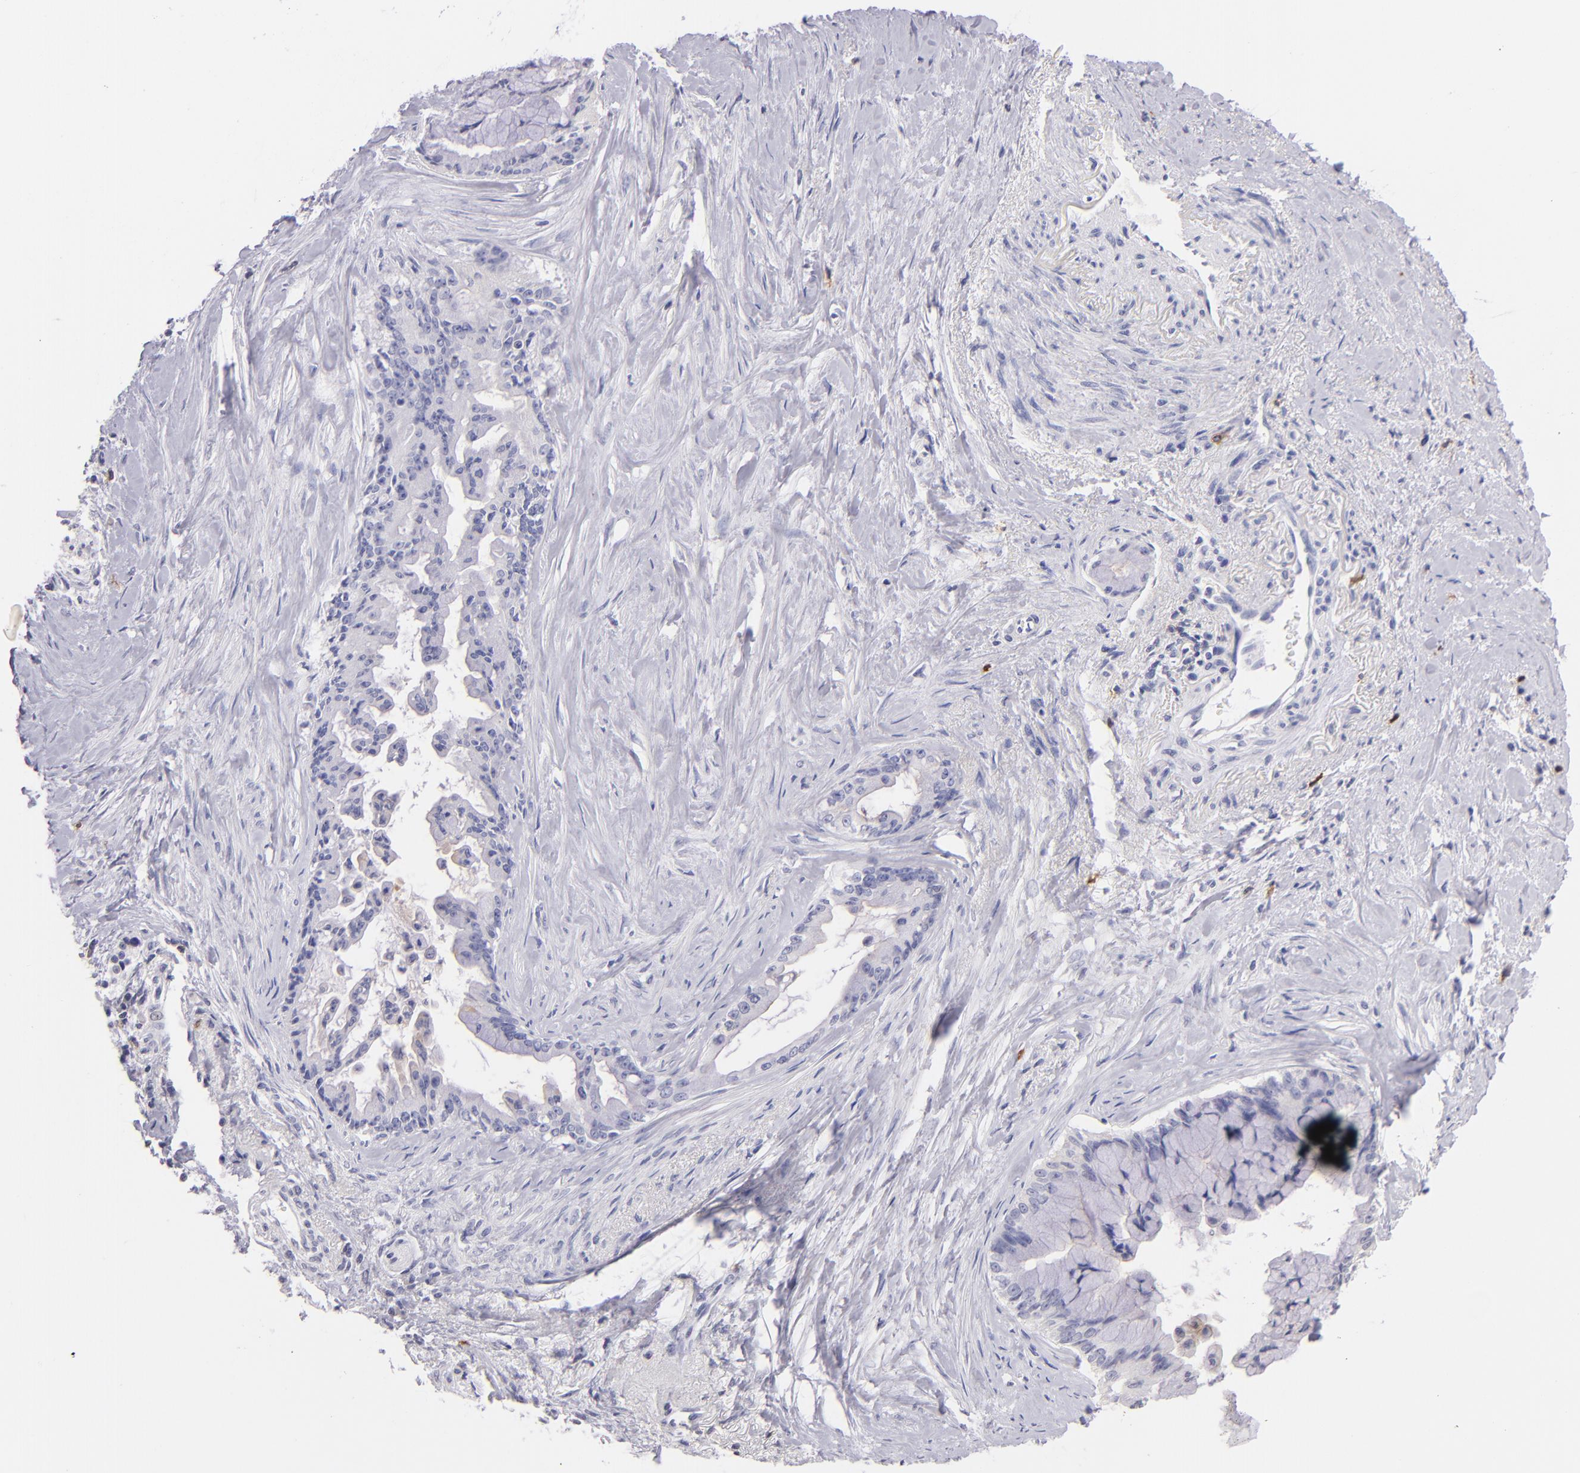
{"staining": {"intensity": "negative", "quantity": "none", "location": "none"}, "tissue": "pancreatic cancer", "cell_type": "Tumor cells", "image_type": "cancer", "snomed": [{"axis": "morphology", "description": "Adenocarcinoma, NOS"}, {"axis": "topography", "description": "Pancreas"}], "caption": "Tumor cells show no significant protein expression in adenocarcinoma (pancreatic).", "gene": "IL2RA", "patient": {"sex": "male", "age": 59}}